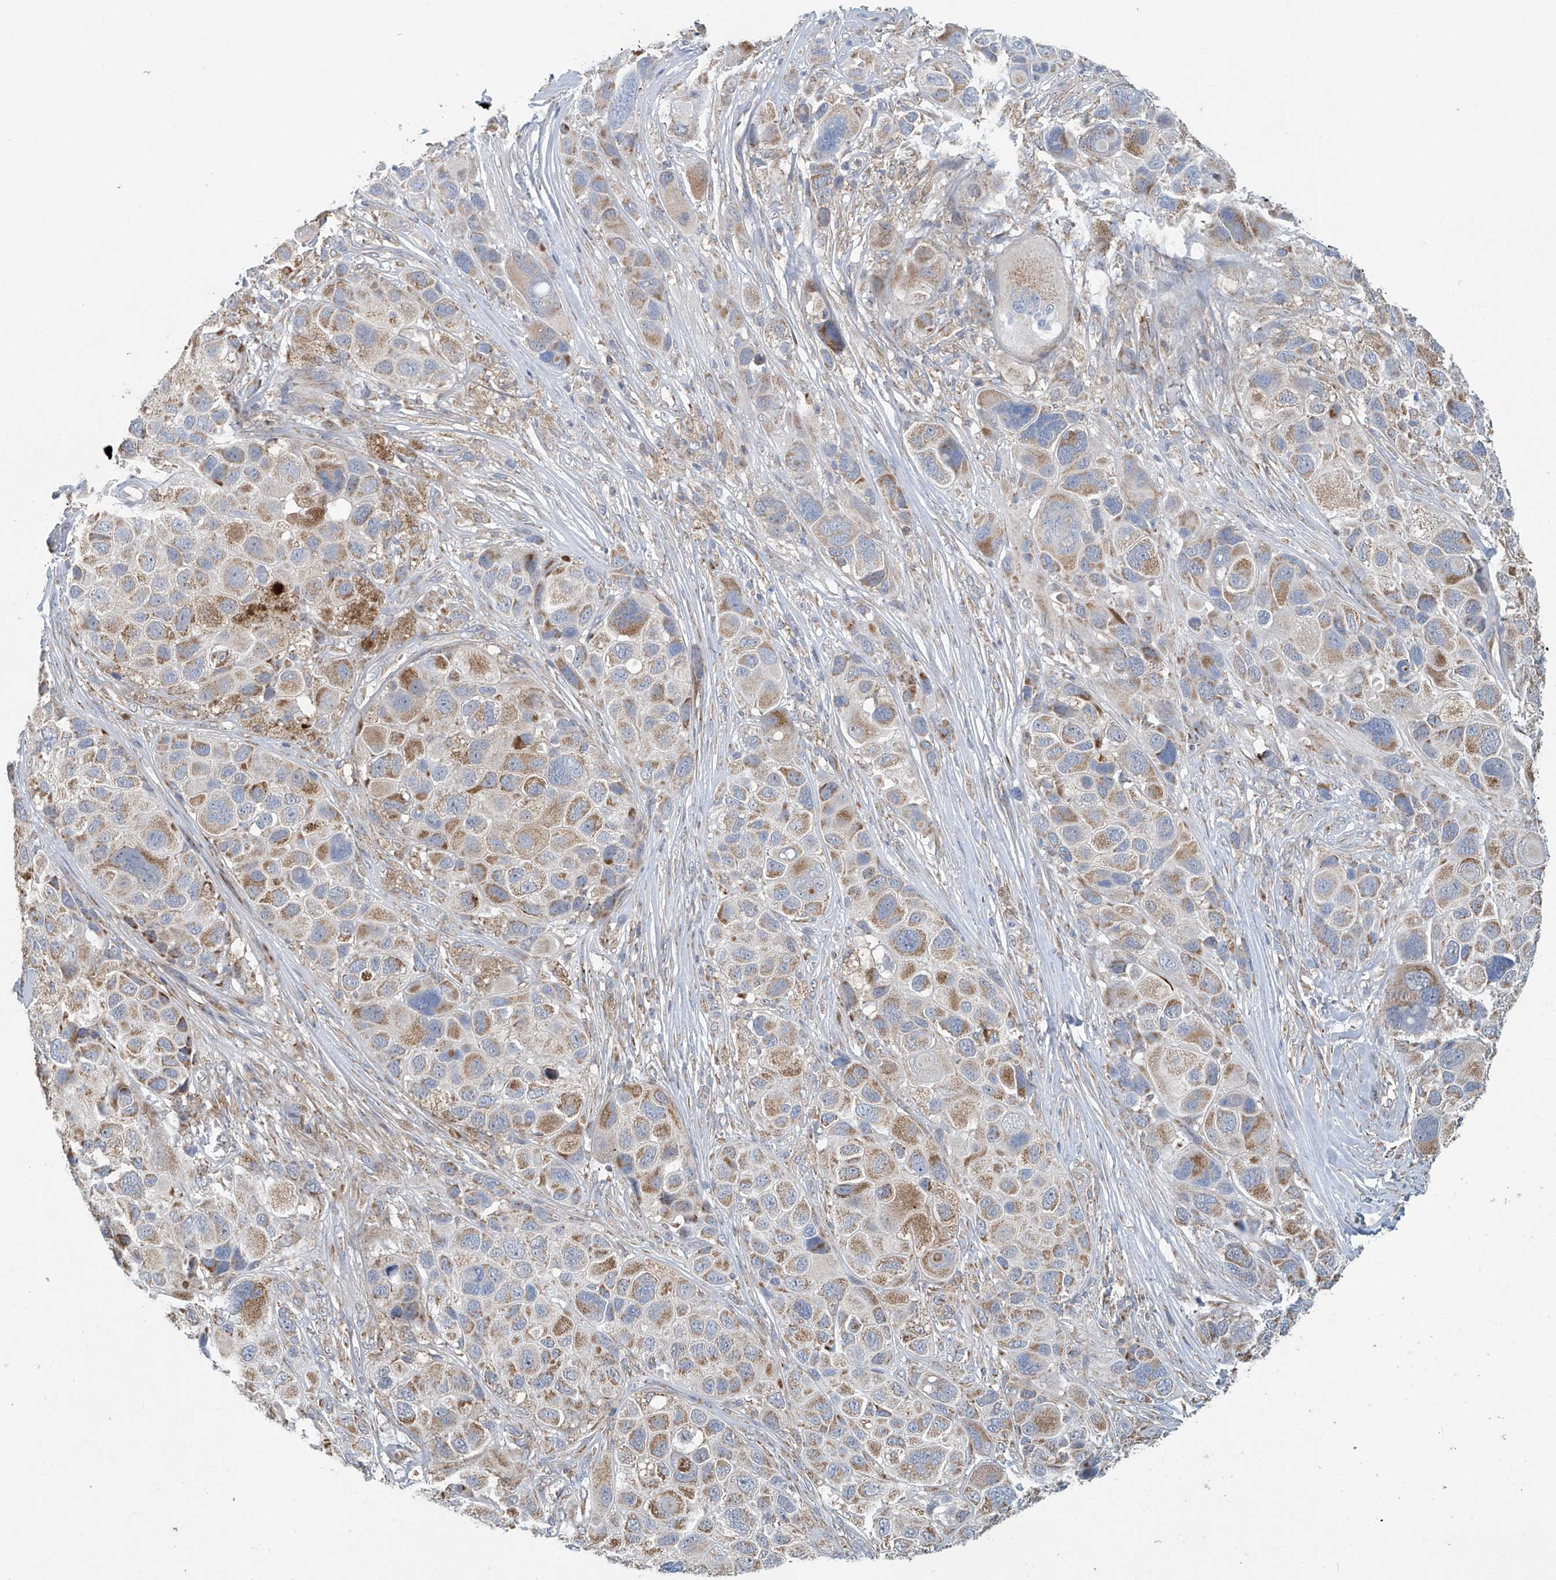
{"staining": {"intensity": "moderate", "quantity": ">75%", "location": "cytoplasmic/membranous"}, "tissue": "melanoma", "cell_type": "Tumor cells", "image_type": "cancer", "snomed": [{"axis": "morphology", "description": "Malignant melanoma, NOS"}, {"axis": "topography", "description": "Skin of trunk"}], "caption": "The image exhibits a brown stain indicating the presence of a protein in the cytoplasmic/membranous of tumor cells in melanoma.", "gene": "COMMD1", "patient": {"sex": "male", "age": 71}}